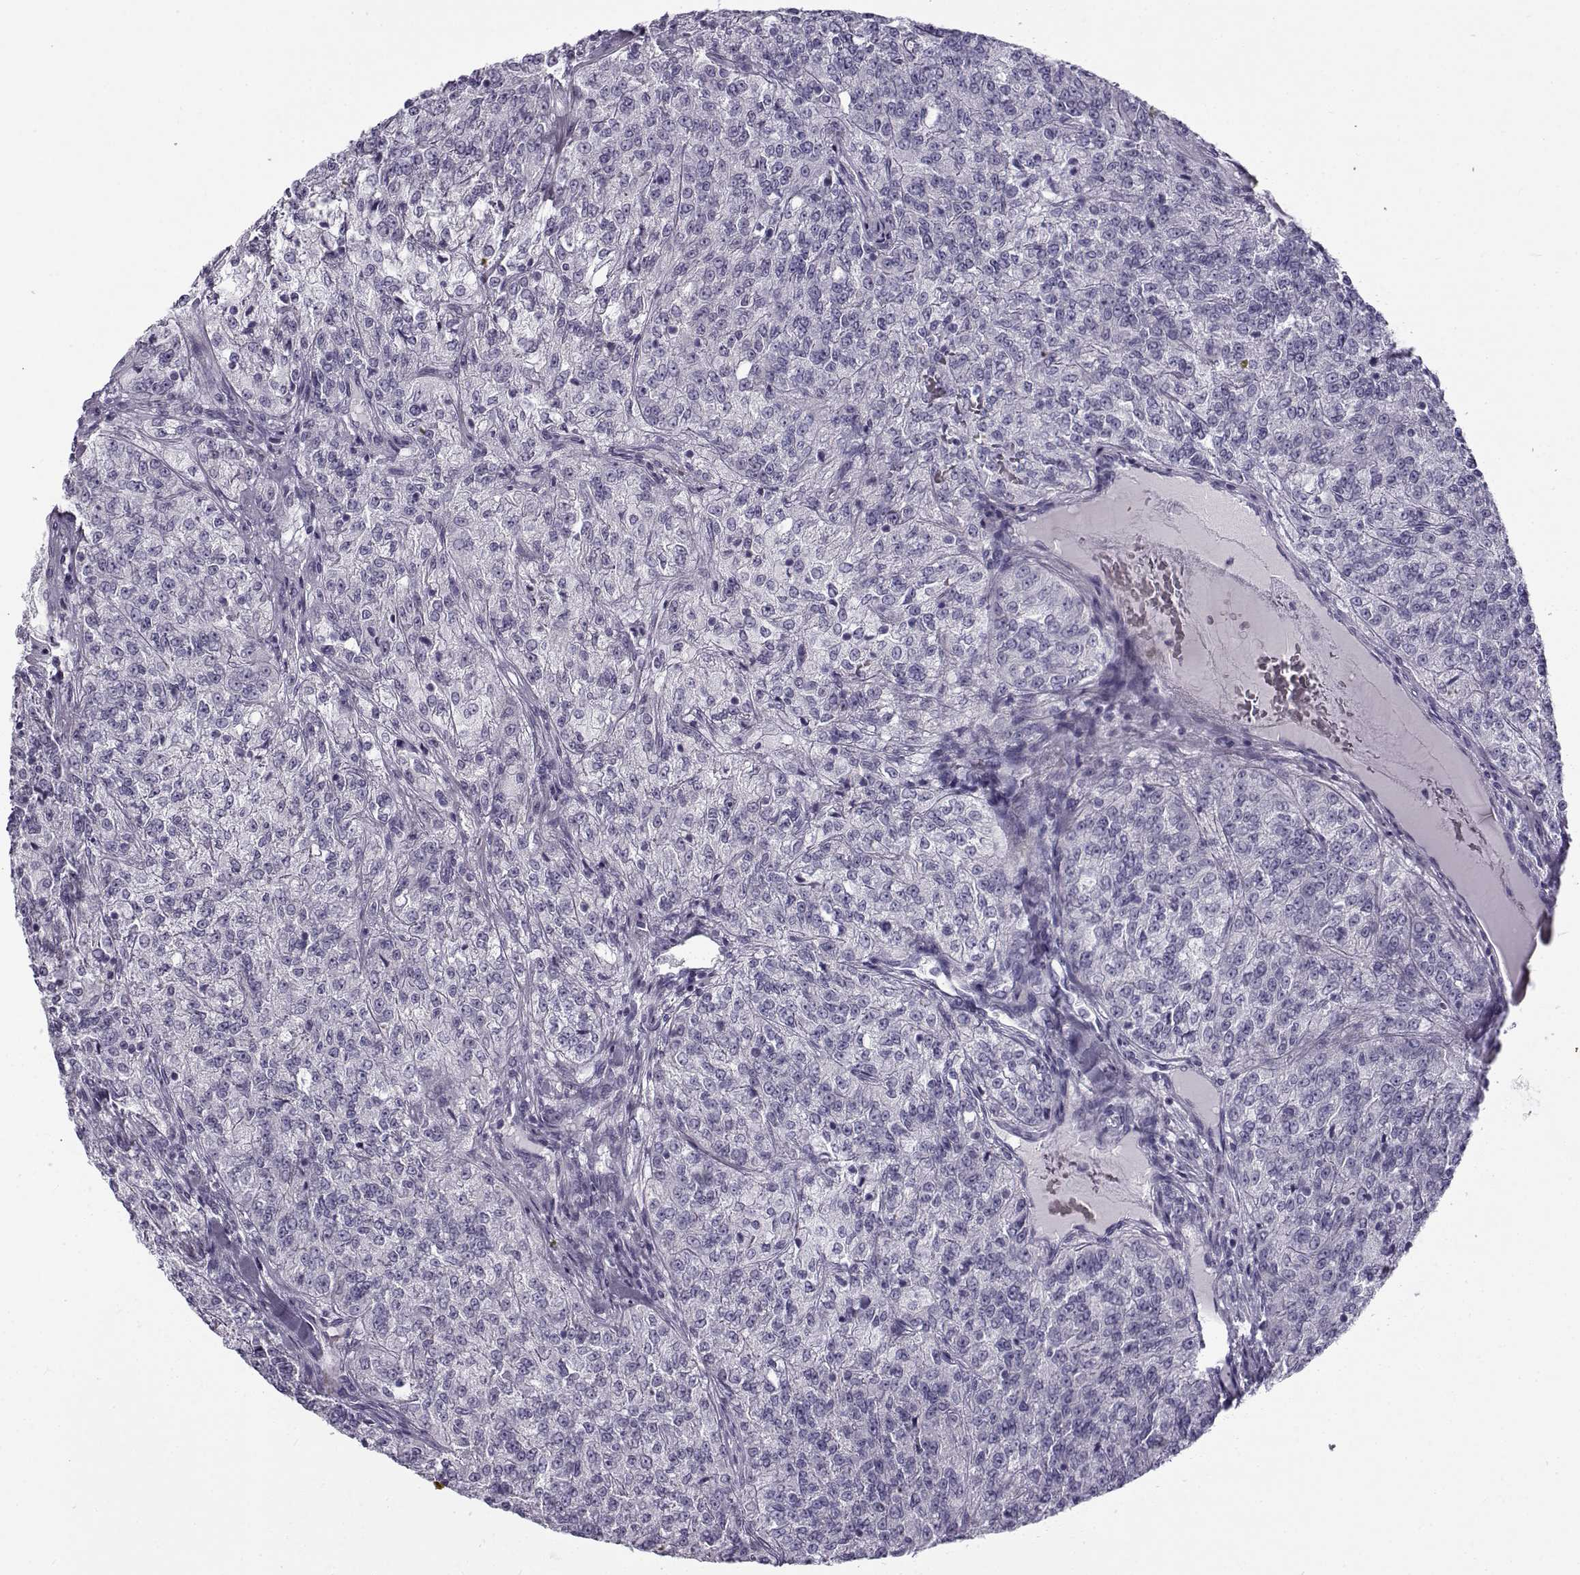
{"staining": {"intensity": "negative", "quantity": "none", "location": "none"}, "tissue": "renal cancer", "cell_type": "Tumor cells", "image_type": "cancer", "snomed": [{"axis": "morphology", "description": "Adenocarcinoma, NOS"}, {"axis": "topography", "description": "Kidney"}], "caption": "This photomicrograph is of renal cancer (adenocarcinoma) stained with immunohistochemistry (IHC) to label a protein in brown with the nuclei are counter-stained blue. There is no positivity in tumor cells. The staining was performed using DAB to visualize the protein expression in brown, while the nuclei were stained in blue with hematoxylin (Magnification: 20x).", "gene": "GTSF1L", "patient": {"sex": "female", "age": 63}}